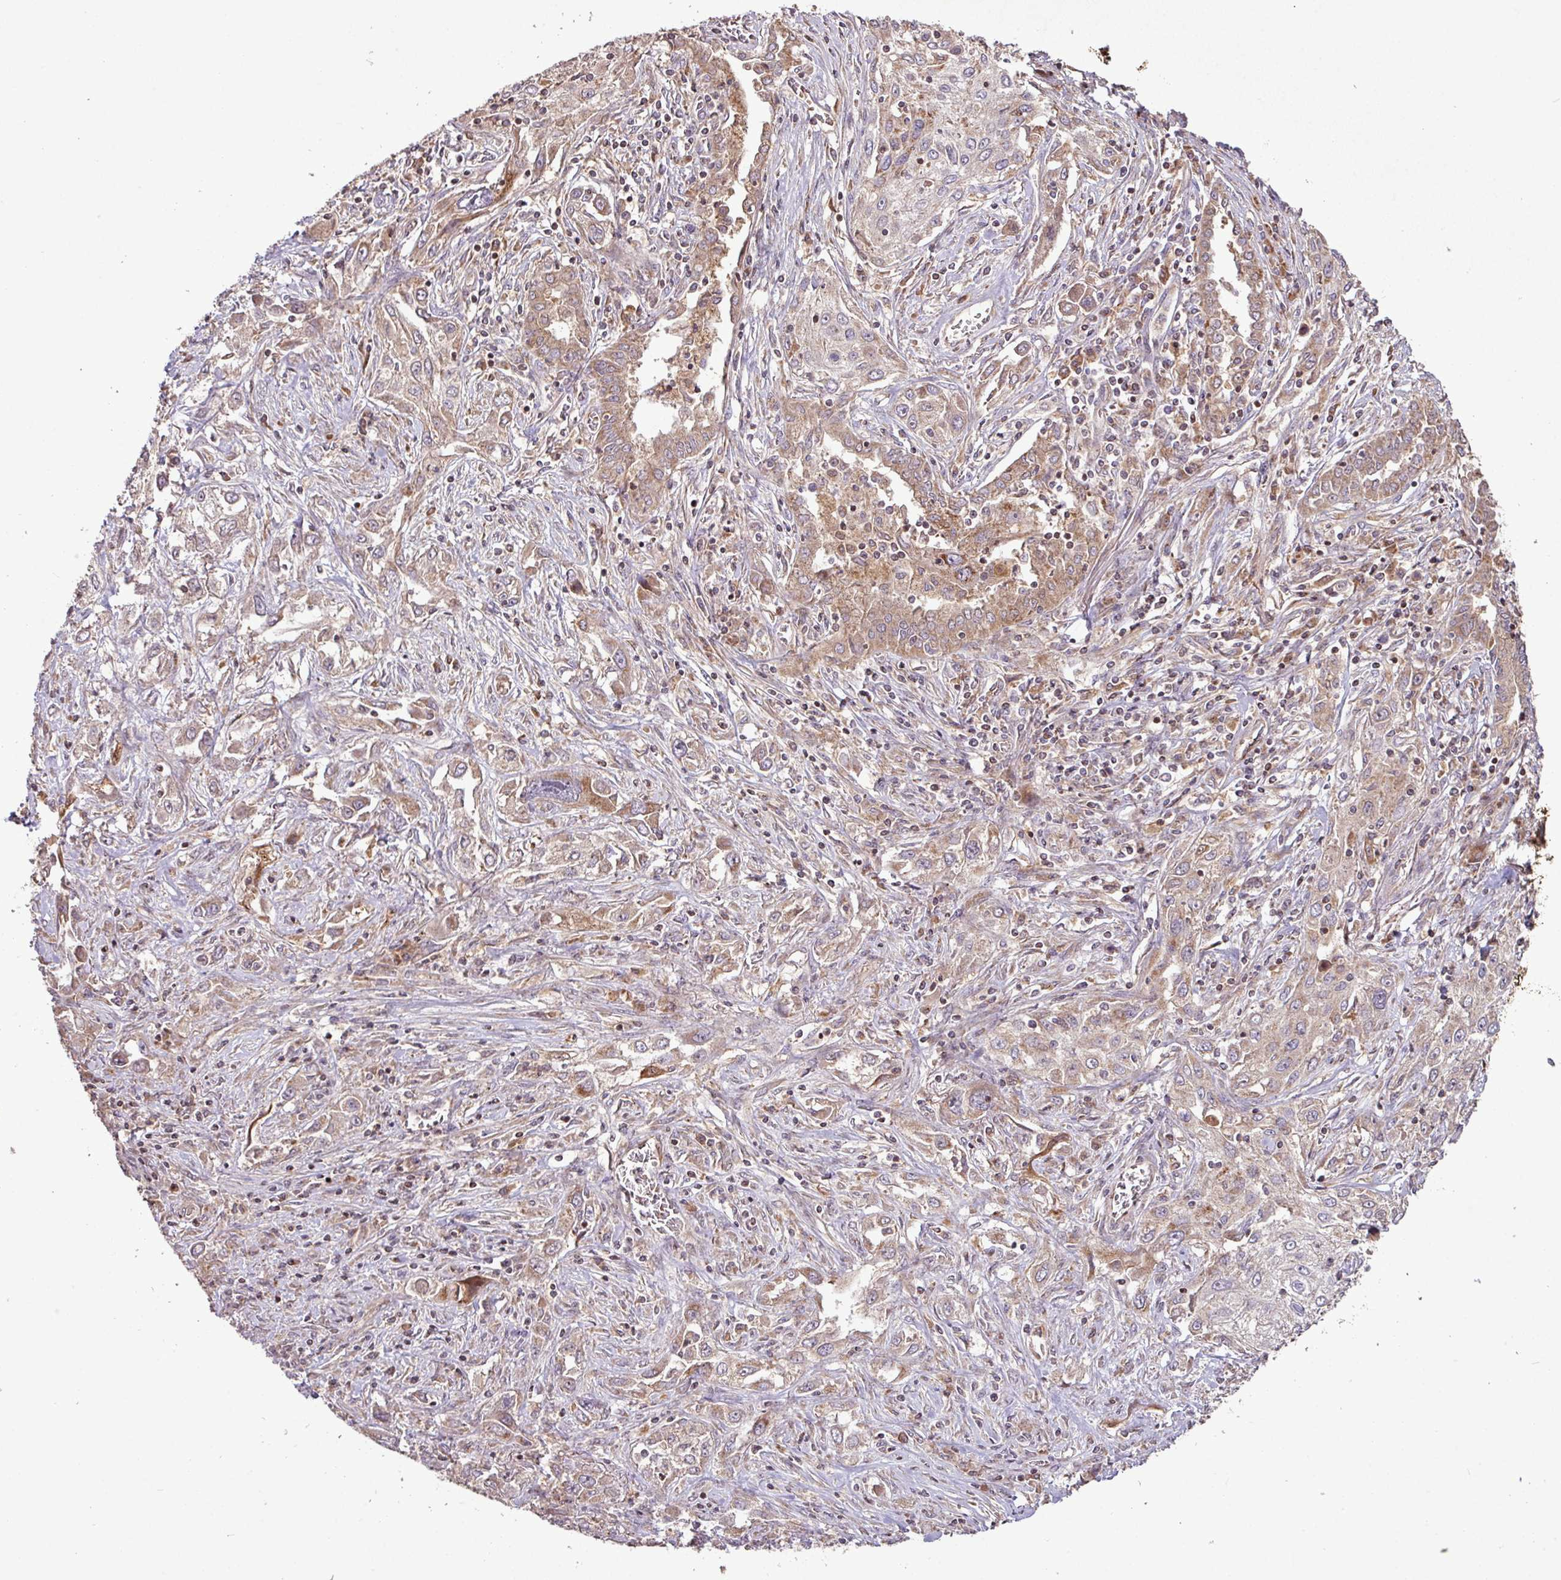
{"staining": {"intensity": "moderate", "quantity": "<25%", "location": "cytoplasmic/membranous"}, "tissue": "lung cancer", "cell_type": "Tumor cells", "image_type": "cancer", "snomed": [{"axis": "morphology", "description": "Squamous cell carcinoma, NOS"}, {"axis": "topography", "description": "Lung"}], "caption": "This histopathology image exhibits squamous cell carcinoma (lung) stained with IHC to label a protein in brown. The cytoplasmic/membranous of tumor cells show moderate positivity for the protein. Nuclei are counter-stained blue.", "gene": "YPEL3", "patient": {"sex": "female", "age": 69}}